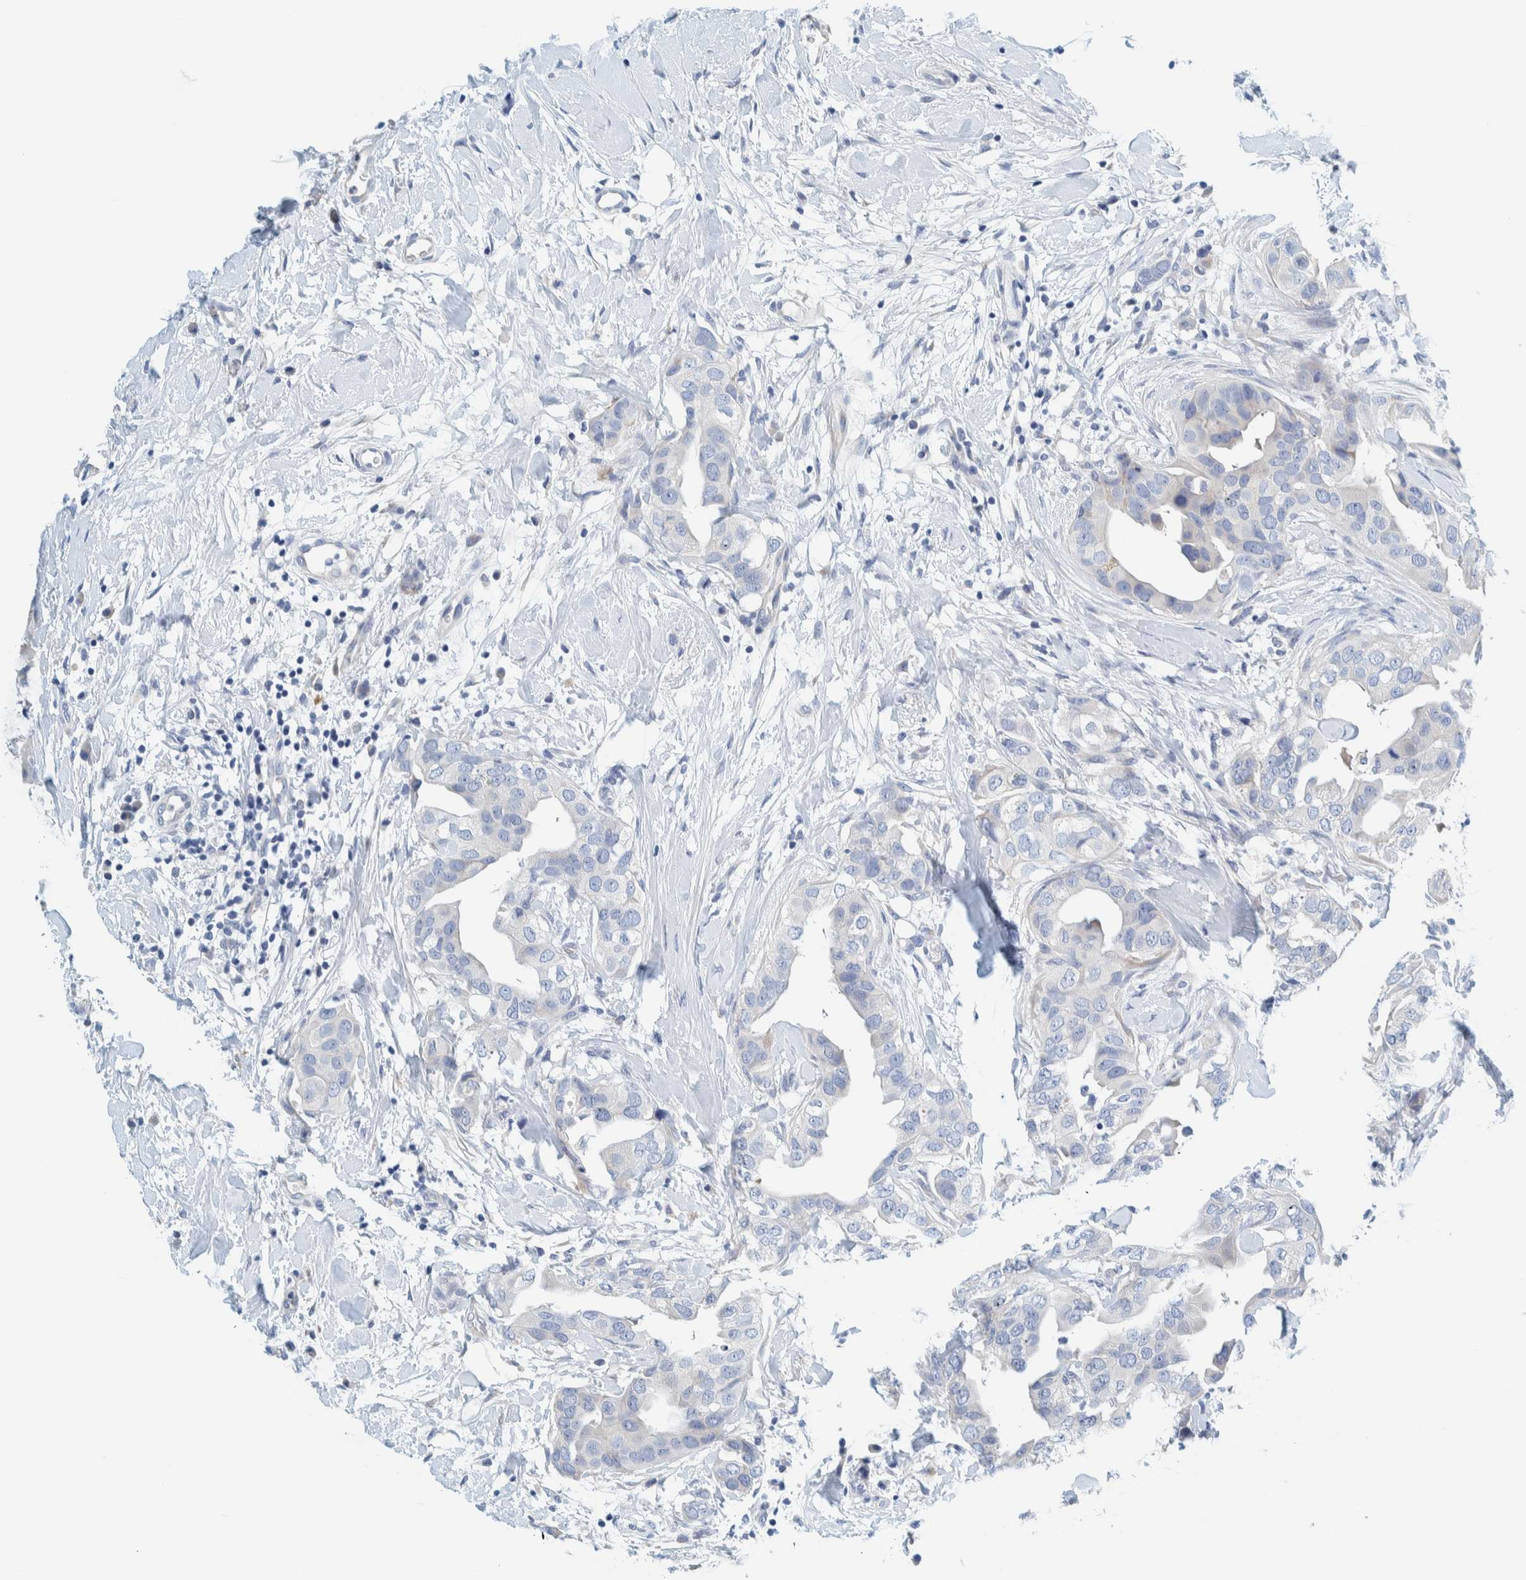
{"staining": {"intensity": "negative", "quantity": "none", "location": "none"}, "tissue": "breast cancer", "cell_type": "Tumor cells", "image_type": "cancer", "snomed": [{"axis": "morphology", "description": "Duct carcinoma"}, {"axis": "topography", "description": "Breast"}], "caption": "Tumor cells show no significant protein staining in breast invasive ductal carcinoma.", "gene": "MOG", "patient": {"sex": "female", "age": 40}}